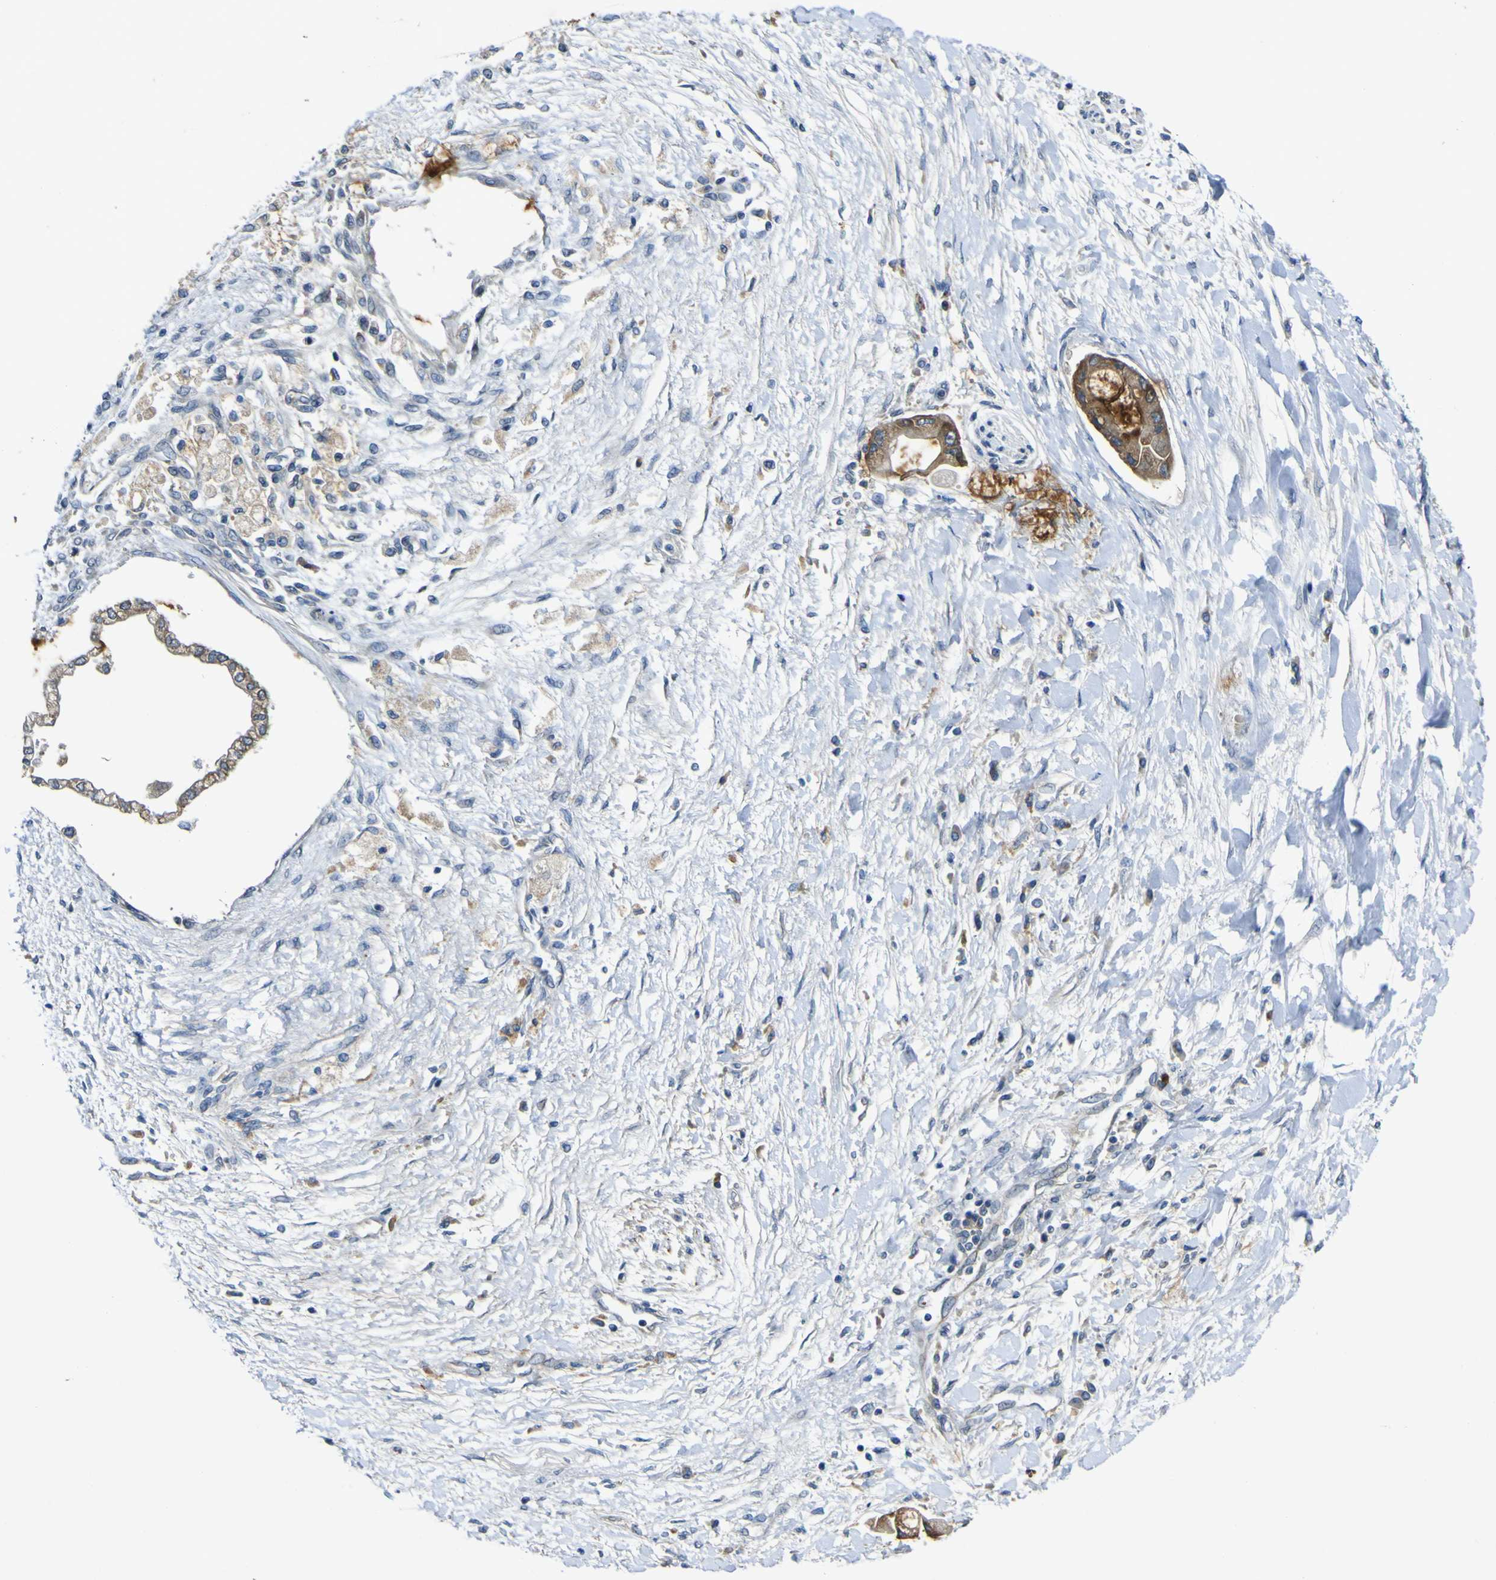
{"staining": {"intensity": "strong", "quantity": "<25%", "location": "cytoplasmic/membranous"}, "tissue": "liver cancer", "cell_type": "Tumor cells", "image_type": "cancer", "snomed": [{"axis": "morphology", "description": "Cholangiocarcinoma"}, {"axis": "topography", "description": "Liver"}], "caption": "Liver cholangiocarcinoma stained with immunohistochemistry (IHC) exhibits strong cytoplasmic/membranous staining in approximately <25% of tumor cells. The protein of interest is shown in brown color, while the nuclei are stained blue.", "gene": "LDLR", "patient": {"sex": "male", "age": 50}}